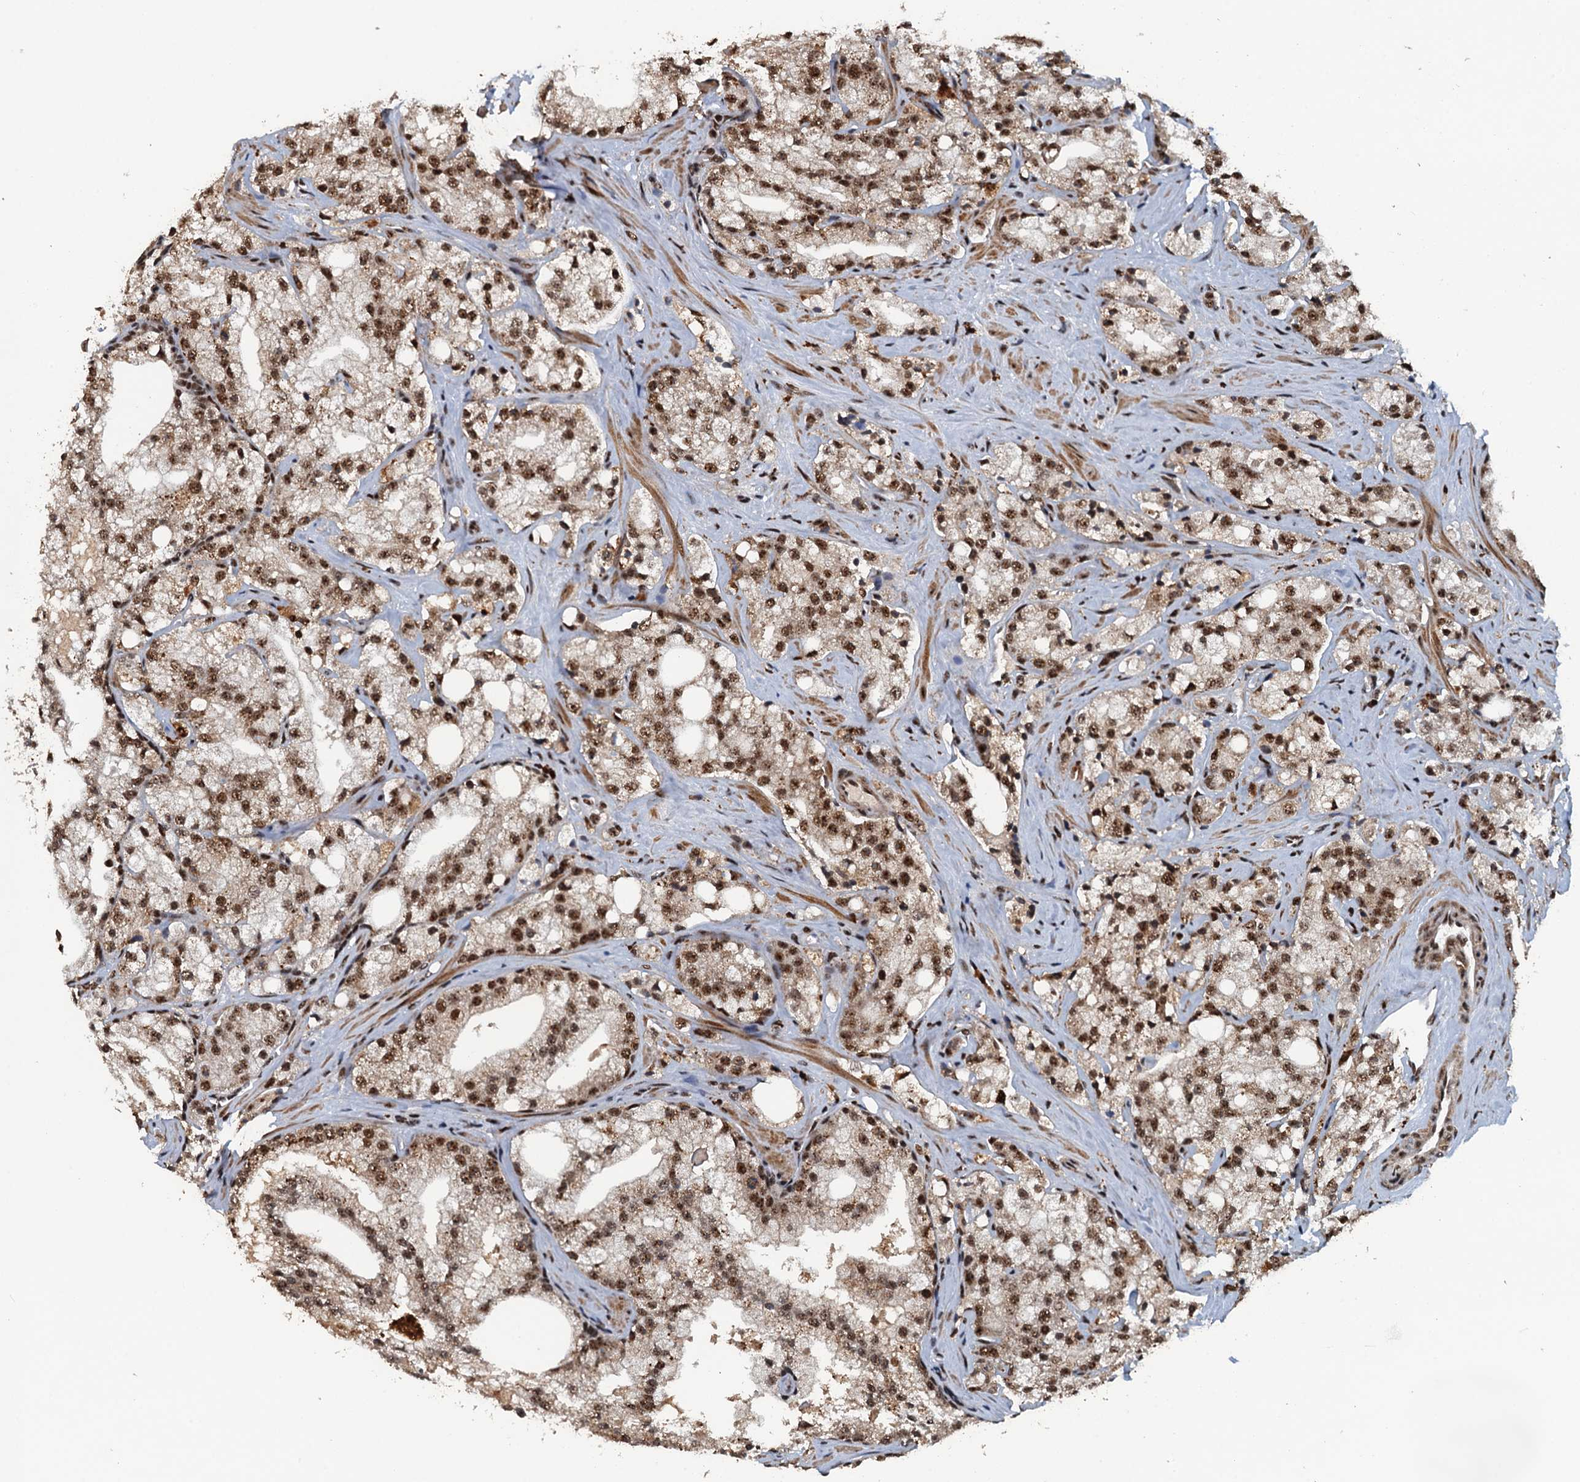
{"staining": {"intensity": "moderate", "quantity": ">75%", "location": "nuclear"}, "tissue": "prostate cancer", "cell_type": "Tumor cells", "image_type": "cancer", "snomed": [{"axis": "morphology", "description": "Adenocarcinoma, High grade"}, {"axis": "topography", "description": "Prostate"}], "caption": "An immunohistochemistry (IHC) image of tumor tissue is shown. Protein staining in brown labels moderate nuclear positivity in prostate cancer (adenocarcinoma (high-grade)) within tumor cells.", "gene": "ZC3H18", "patient": {"sex": "male", "age": 64}}